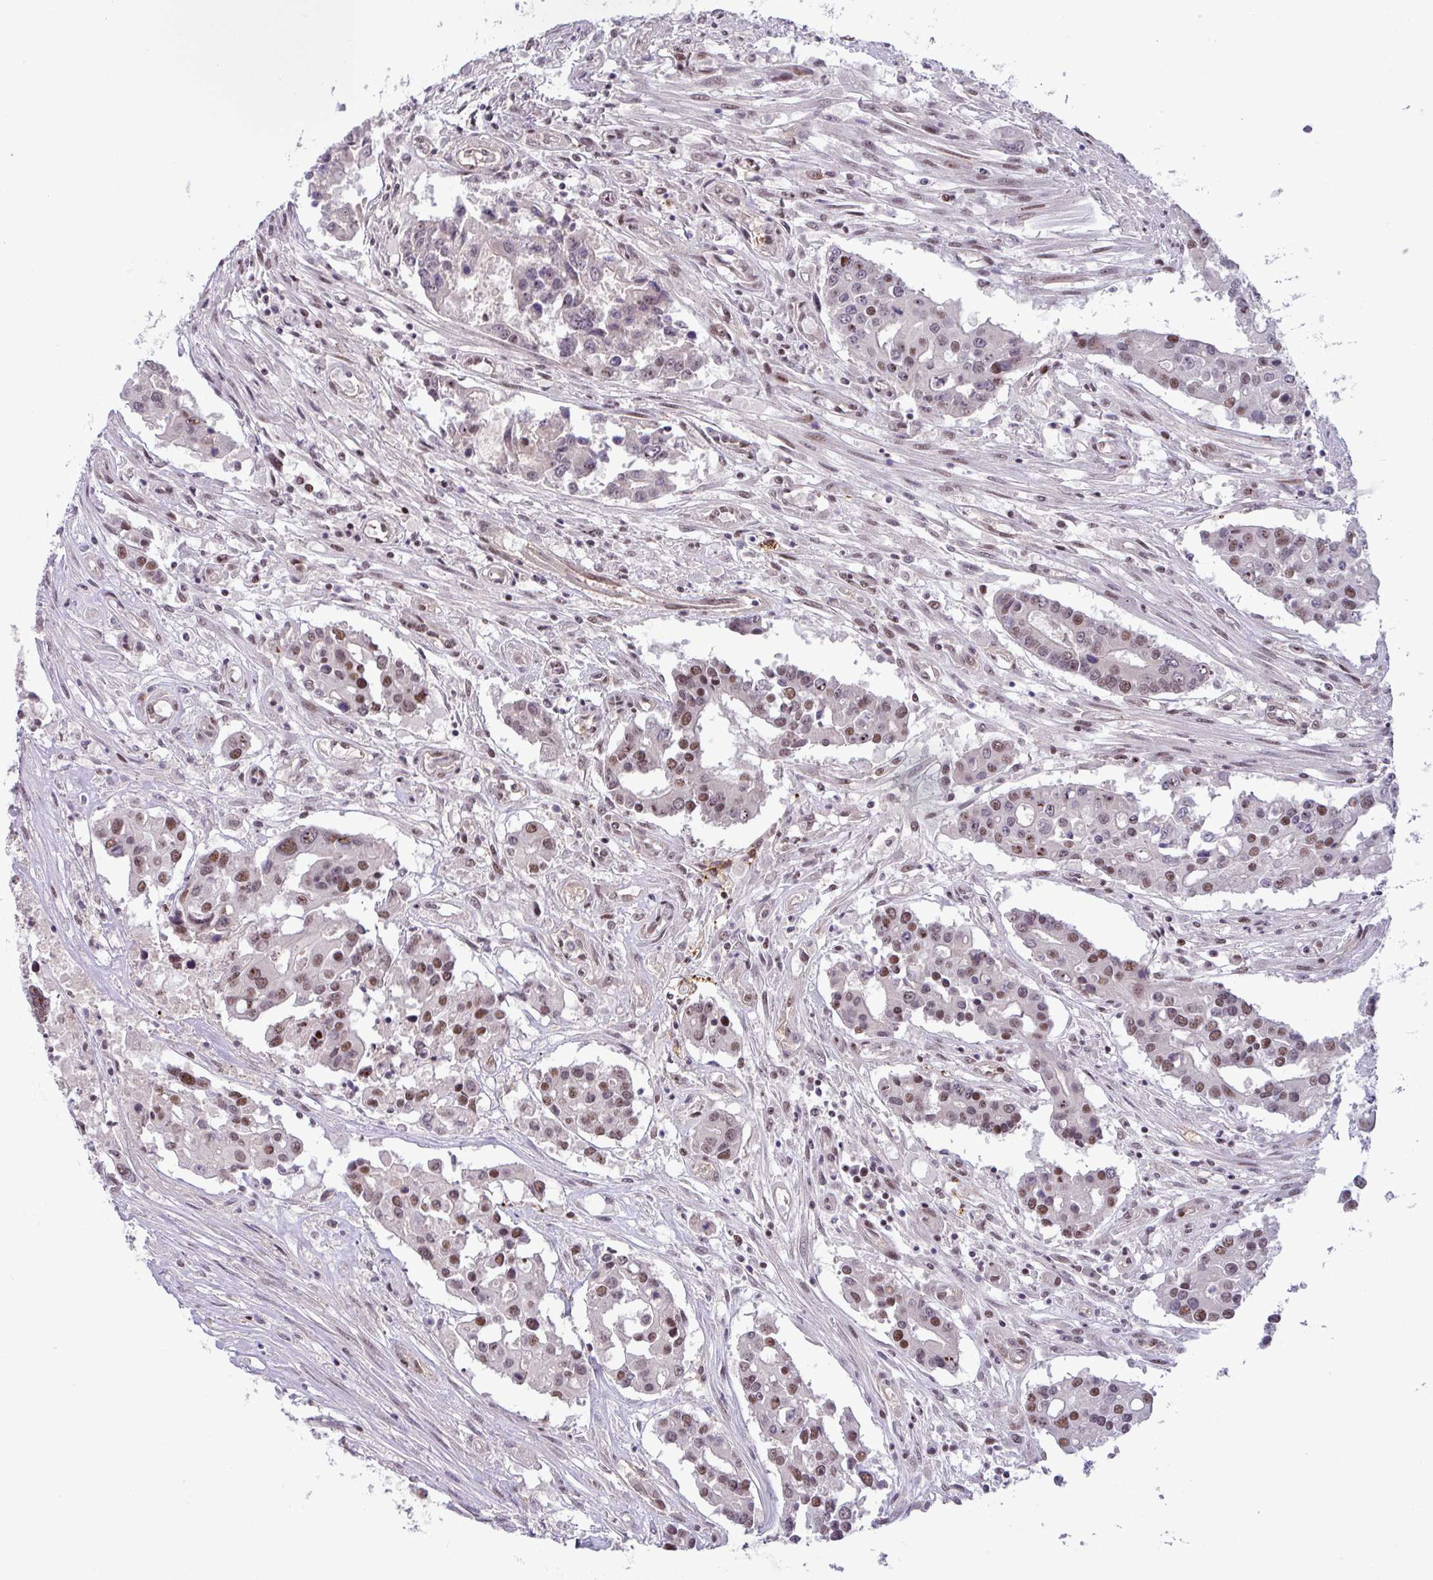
{"staining": {"intensity": "moderate", "quantity": ">75%", "location": "nuclear"}, "tissue": "colorectal cancer", "cell_type": "Tumor cells", "image_type": "cancer", "snomed": [{"axis": "morphology", "description": "Adenocarcinoma, NOS"}, {"axis": "topography", "description": "Colon"}], "caption": "Protein expression analysis of colorectal adenocarcinoma demonstrates moderate nuclear positivity in about >75% of tumor cells.", "gene": "PTPN20", "patient": {"sex": "male", "age": 77}}